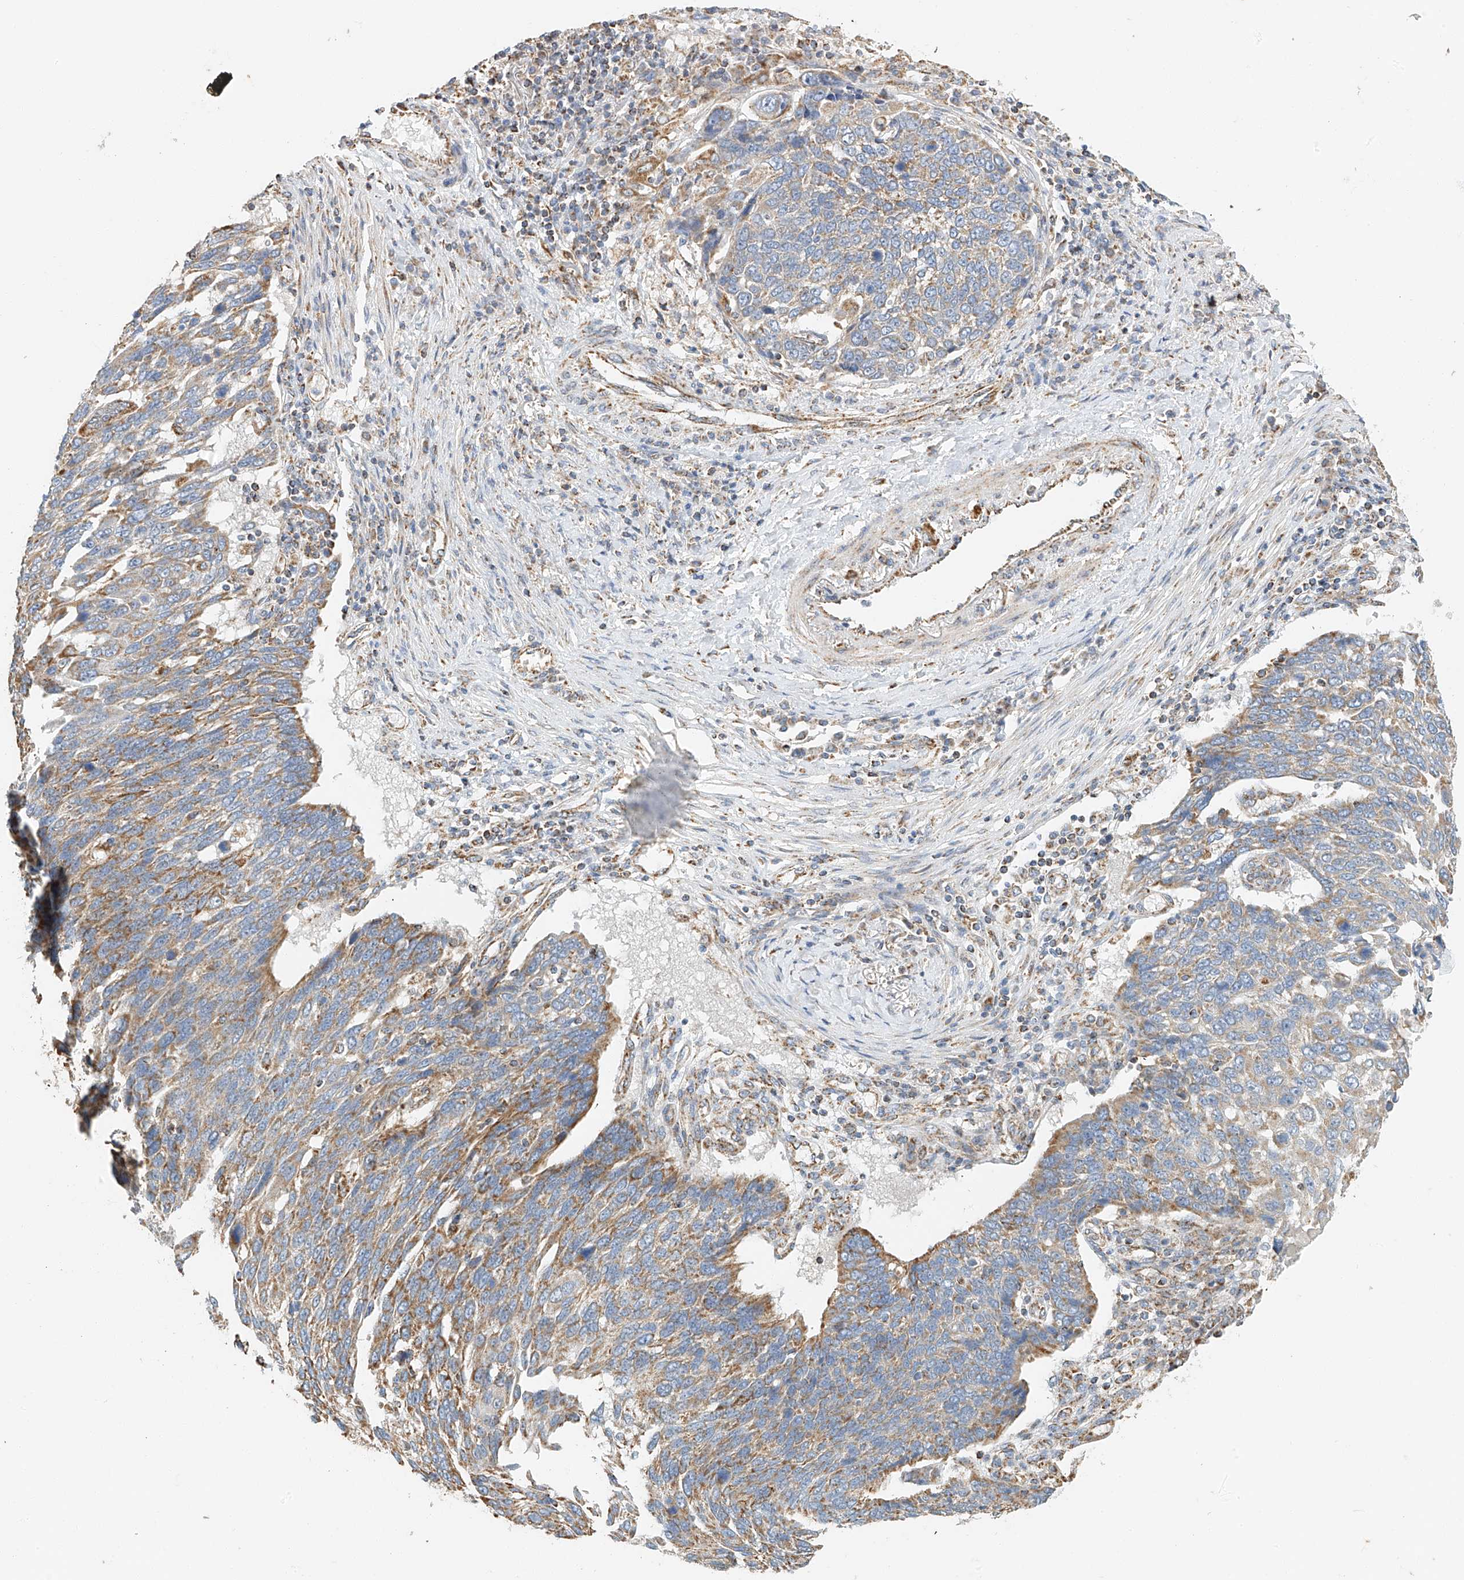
{"staining": {"intensity": "moderate", "quantity": "<25%", "location": "cytoplasmic/membranous"}, "tissue": "lung cancer", "cell_type": "Tumor cells", "image_type": "cancer", "snomed": [{"axis": "morphology", "description": "Squamous cell carcinoma, NOS"}, {"axis": "topography", "description": "Lung"}], "caption": "Immunohistochemical staining of lung cancer (squamous cell carcinoma) displays low levels of moderate cytoplasmic/membranous staining in approximately <25% of tumor cells. The protein is shown in brown color, while the nuclei are stained blue.", "gene": "YIPF7", "patient": {"sex": "male", "age": 66}}